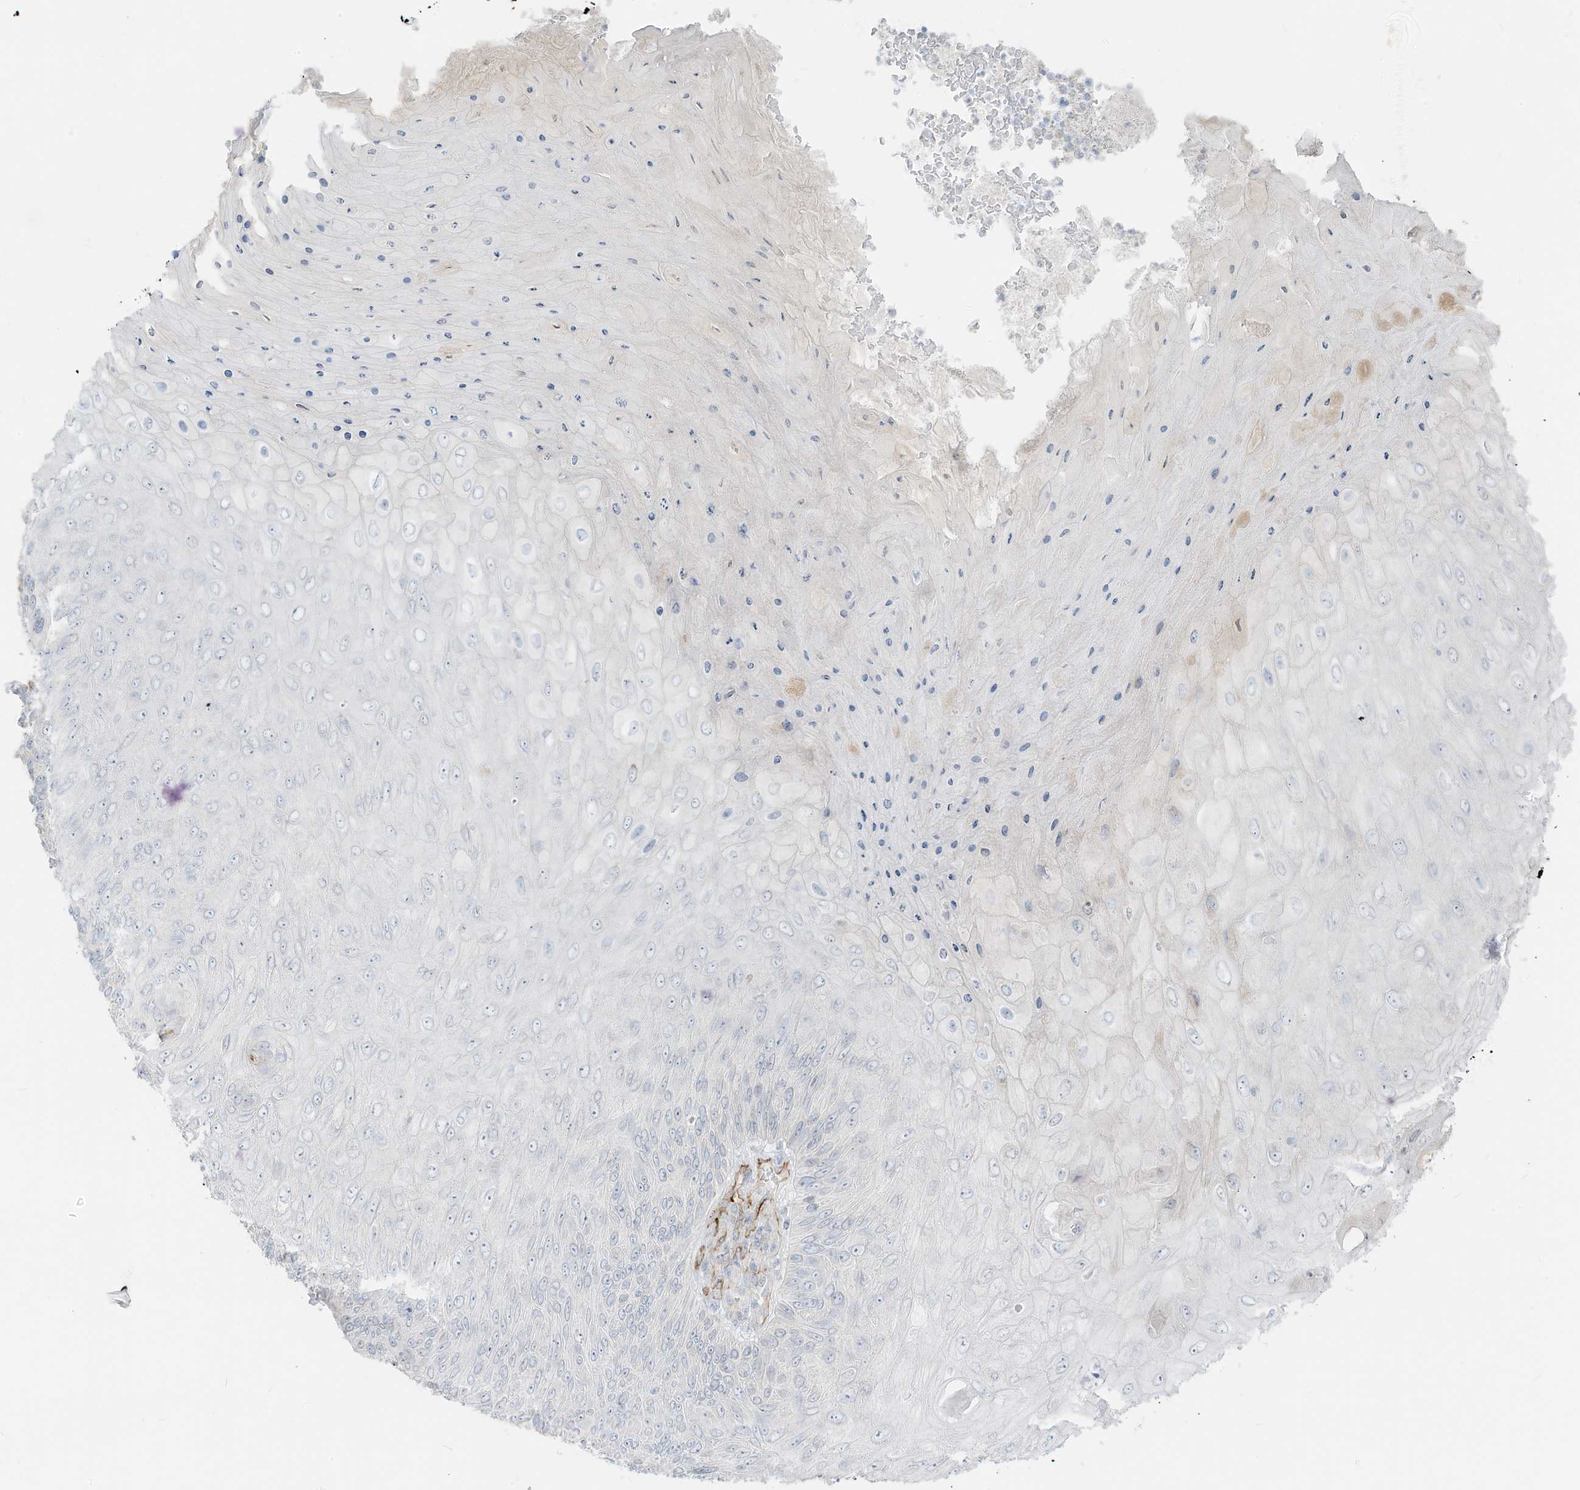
{"staining": {"intensity": "negative", "quantity": "none", "location": "none"}, "tissue": "skin cancer", "cell_type": "Tumor cells", "image_type": "cancer", "snomed": [{"axis": "morphology", "description": "Squamous cell carcinoma, NOS"}, {"axis": "topography", "description": "Skin"}], "caption": "Skin cancer stained for a protein using IHC displays no positivity tumor cells.", "gene": "C11orf87", "patient": {"sex": "female", "age": 88}}